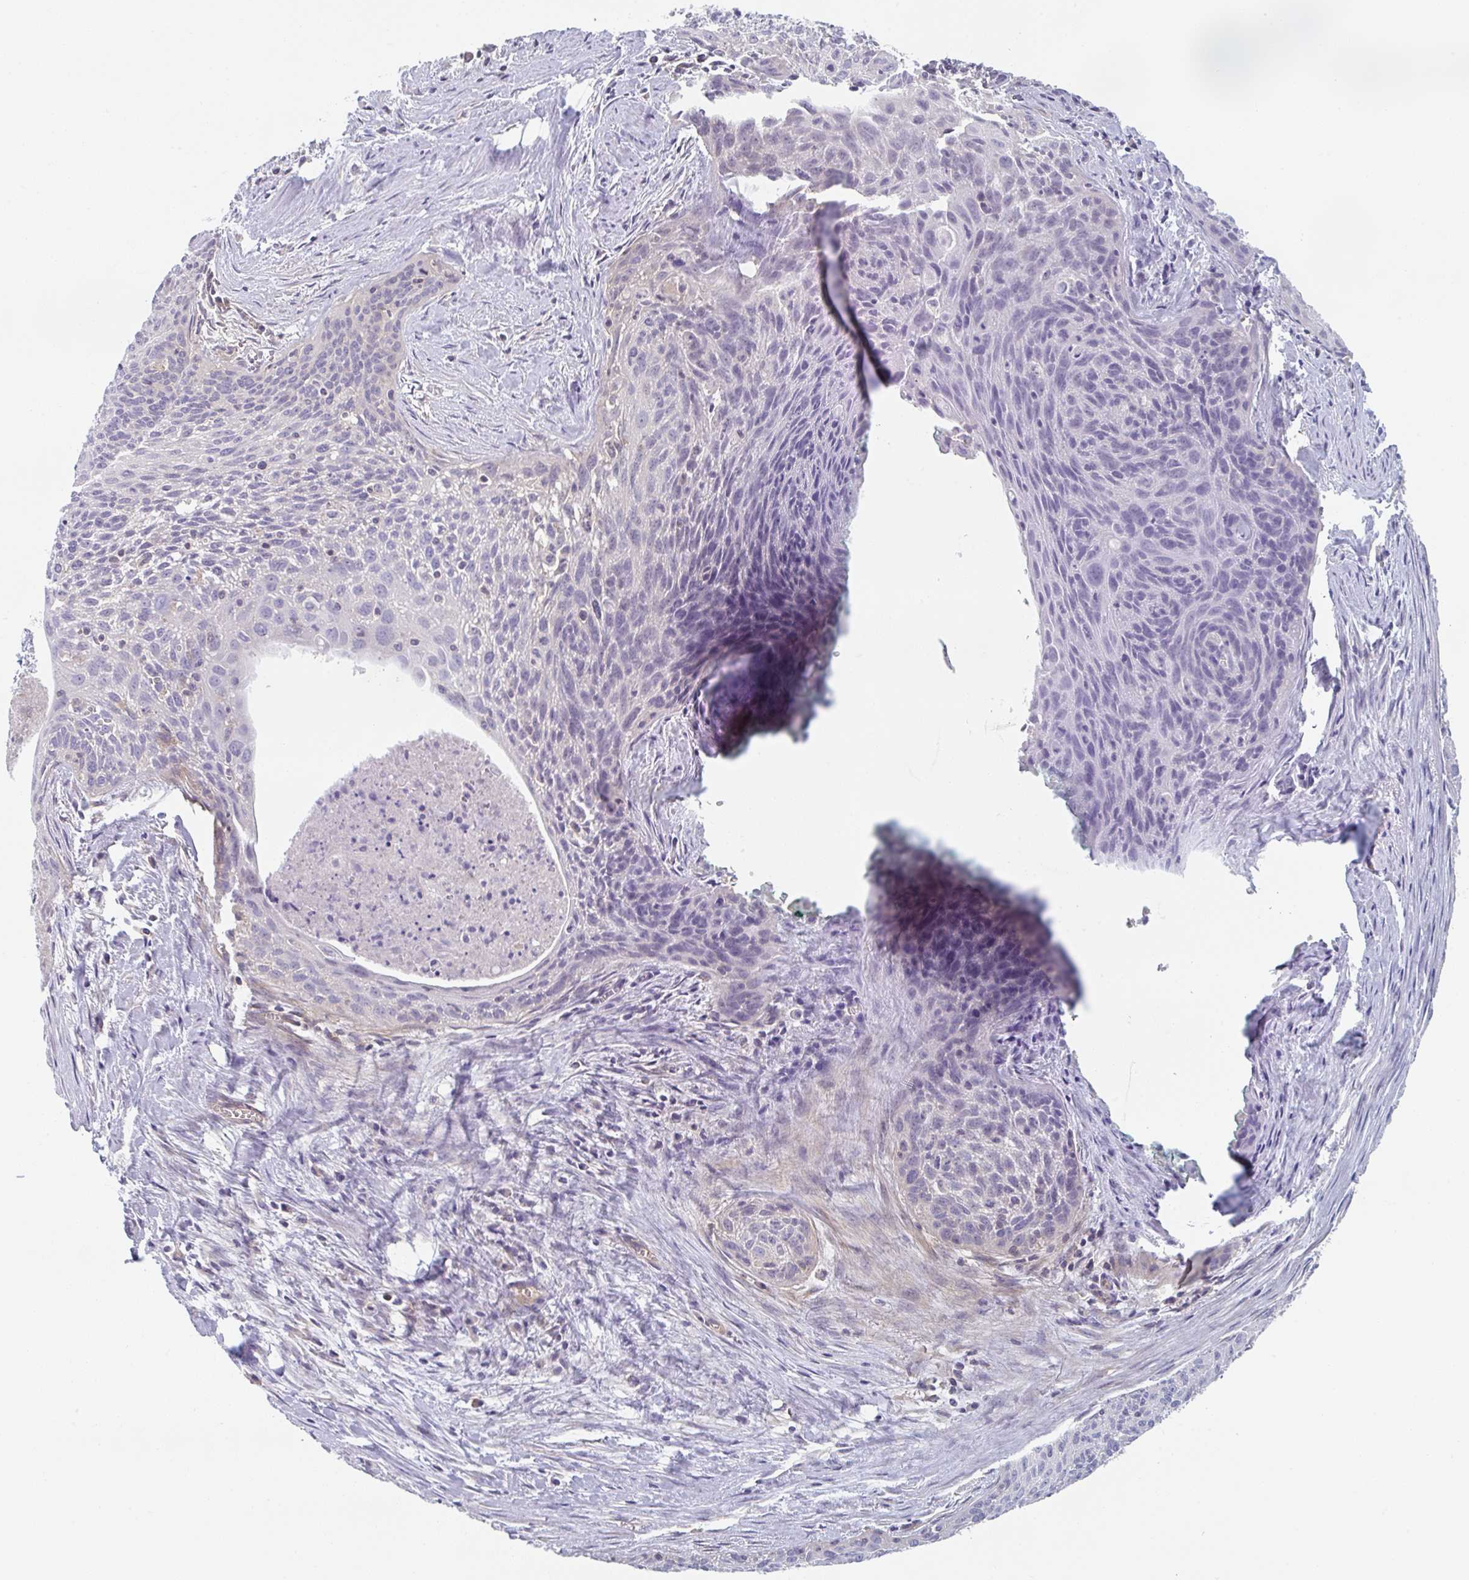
{"staining": {"intensity": "negative", "quantity": "none", "location": "none"}, "tissue": "cervical cancer", "cell_type": "Tumor cells", "image_type": "cancer", "snomed": [{"axis": "morphology", "description": "Squamous cell carcinoma, NOS"}, {"axis": "topography", "description": "Cervix"}], "caption": "Tumor cells show no significant protein staining in squamous cell carcinoma (cervical).", "gene": "AMPD2", "patient": {"sex": "female", "age": 55}}